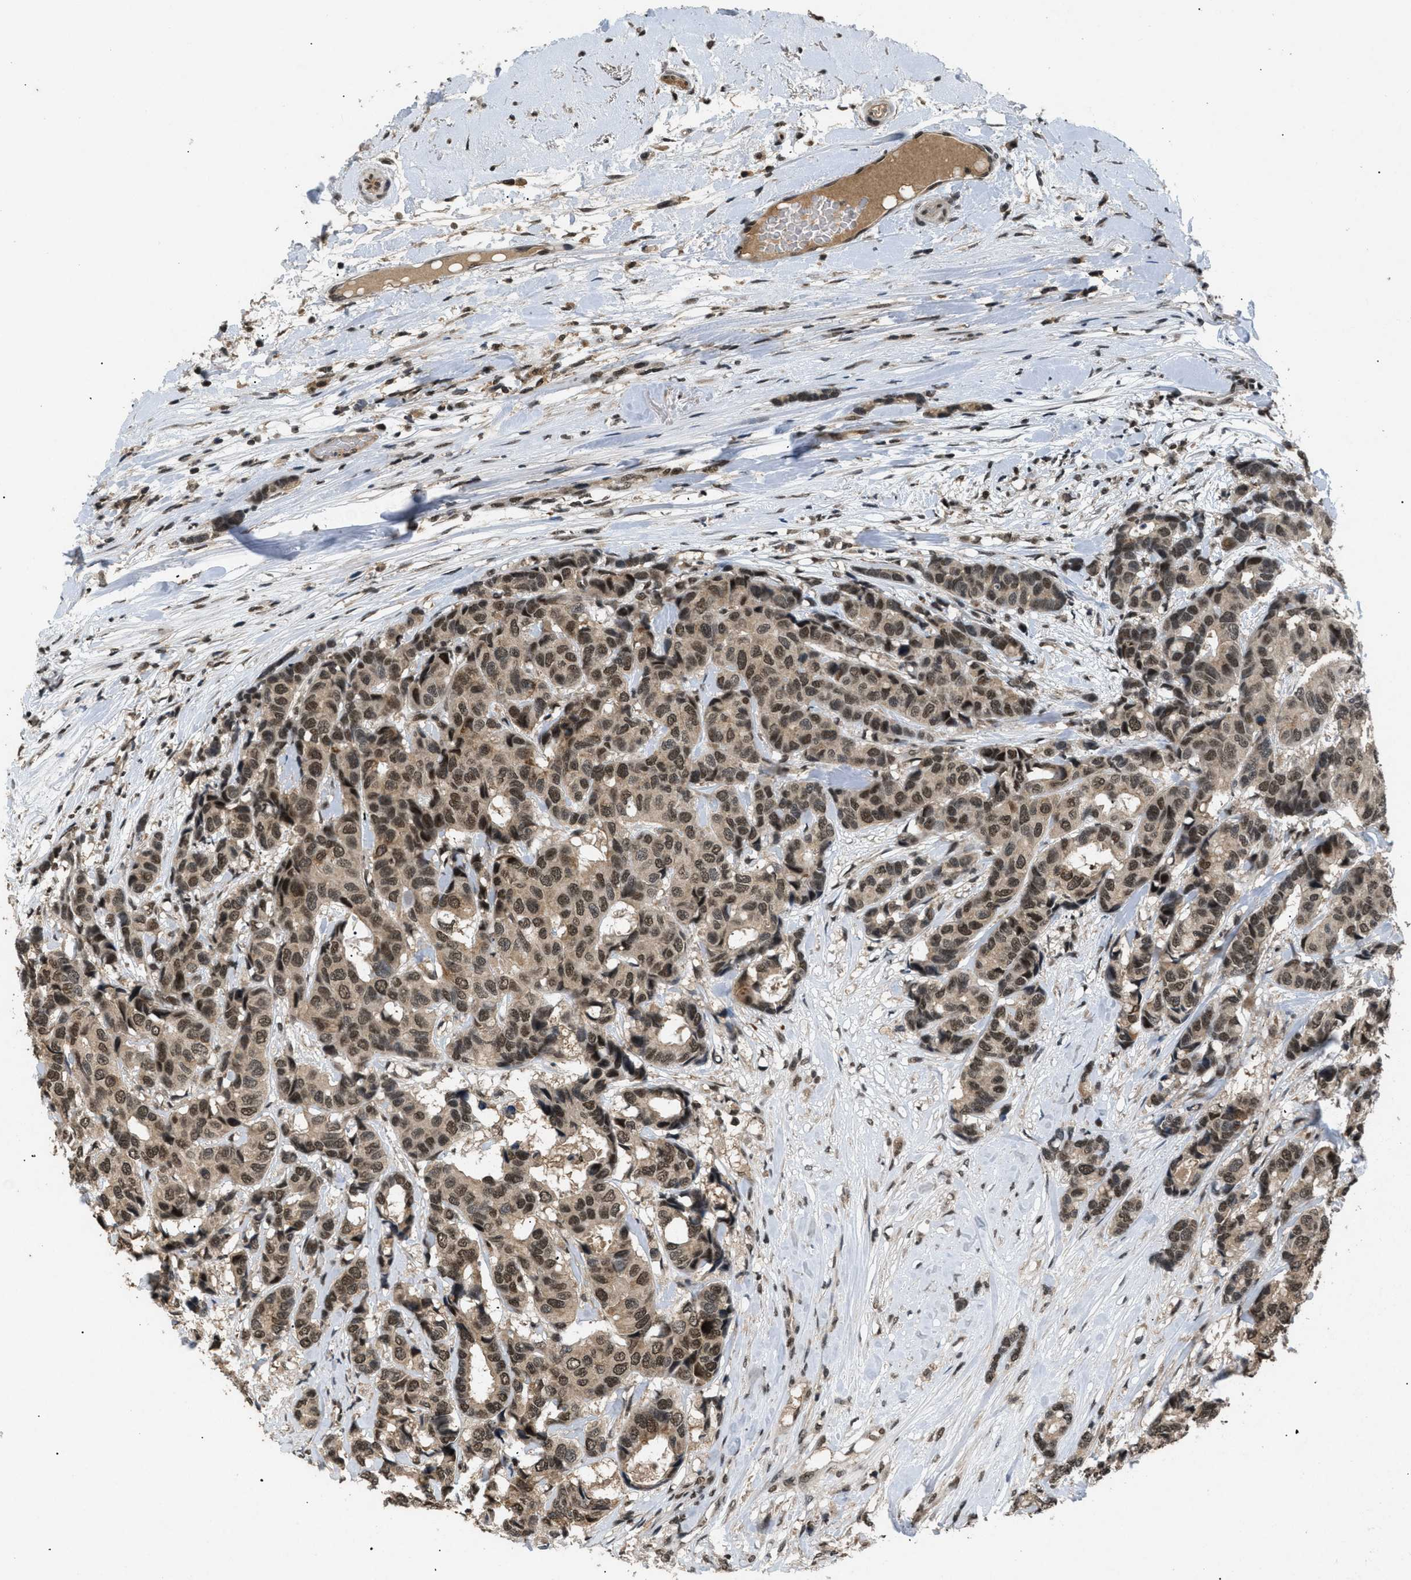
{"staining": {"intensity": "moderate", "quantity": ">75%", "location": "cytoplasmic/membranous,nuclear"}, "tissue": "breast cancer", "cell_type": "Tumor cells", "image_type": "cancer", "snomed": [{"axis": "morphology", "description": "Duct carcinoma"}, {"axis": "topography", "description": "Breast"}], "caption": "Immunohistochemical staining of invasive ductal carcinoma (breast) displays medium levels of moderate cytoplasmic/membranous and nuclear positivity in approximately >75% of tumor cells.", "gene": "RBM5", "patient": {"sex": "female", "age": 87}}